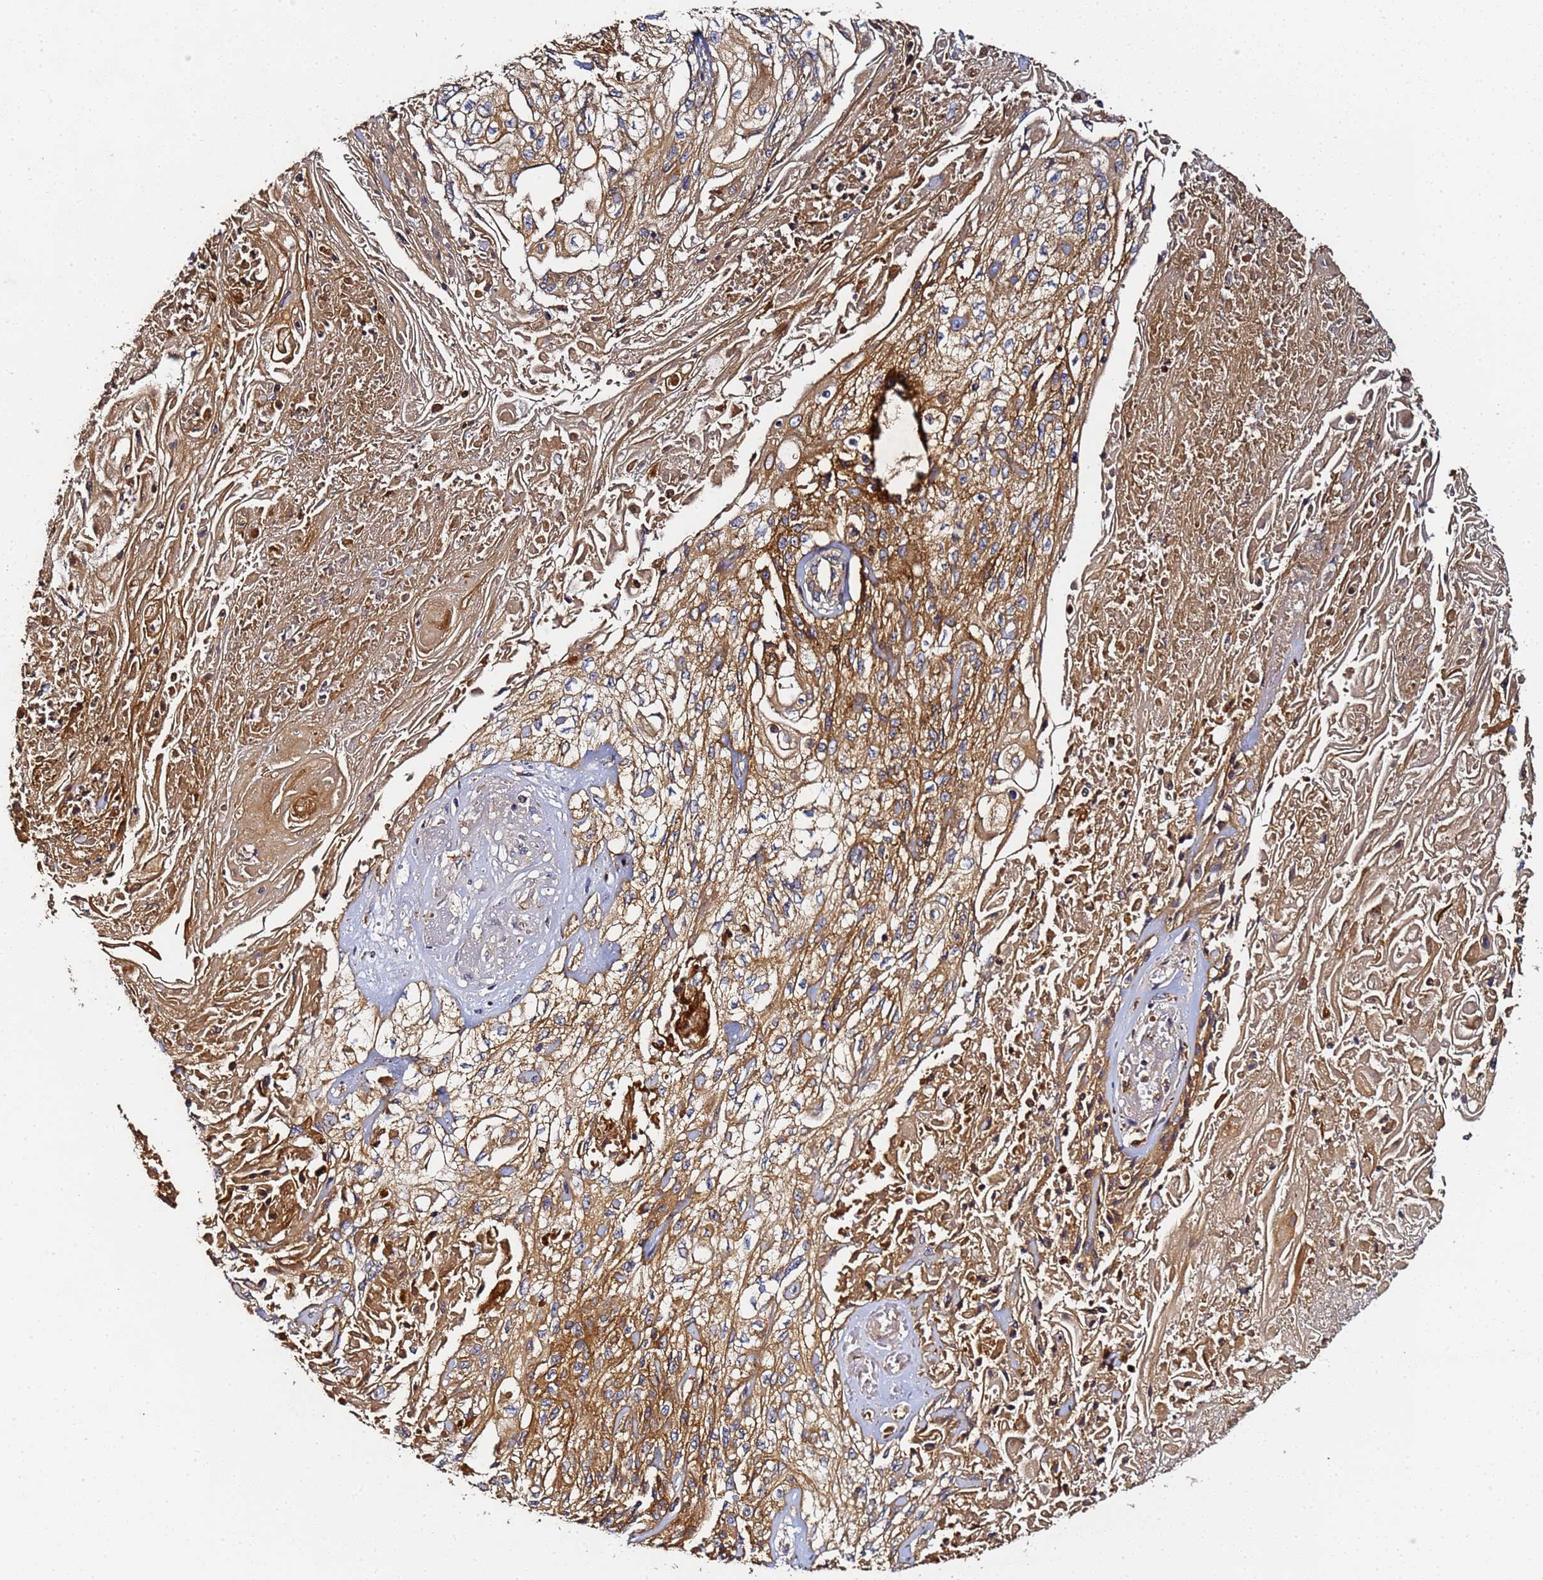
{"staining": {"intensity": "moderate", "quantity": ">75%", "location": "cytoplasmic/membranous"}, "tissue": "skin cancer", "cell_type": "Tumor cells", "image_type": "cancer", "snomed": [{"axis": "morphology", "description": "Squamous cell carcinoma, NOS"}, {"axis": "morphology", "description": "Squamous cell carcinoma, metastatic, NOS"}, {"axis": "topography", "description": "Skin"}, {"axis": "topography", "description": "Lymph node"}], "caption": "Human skin cancer stained for a protein (brown) exhibits moderate cytoplasmic/membranous positive positivity in about >75% of tumor cells.", "gene": "LRRC69", "patient": {"sex": "male", "age": 75}}